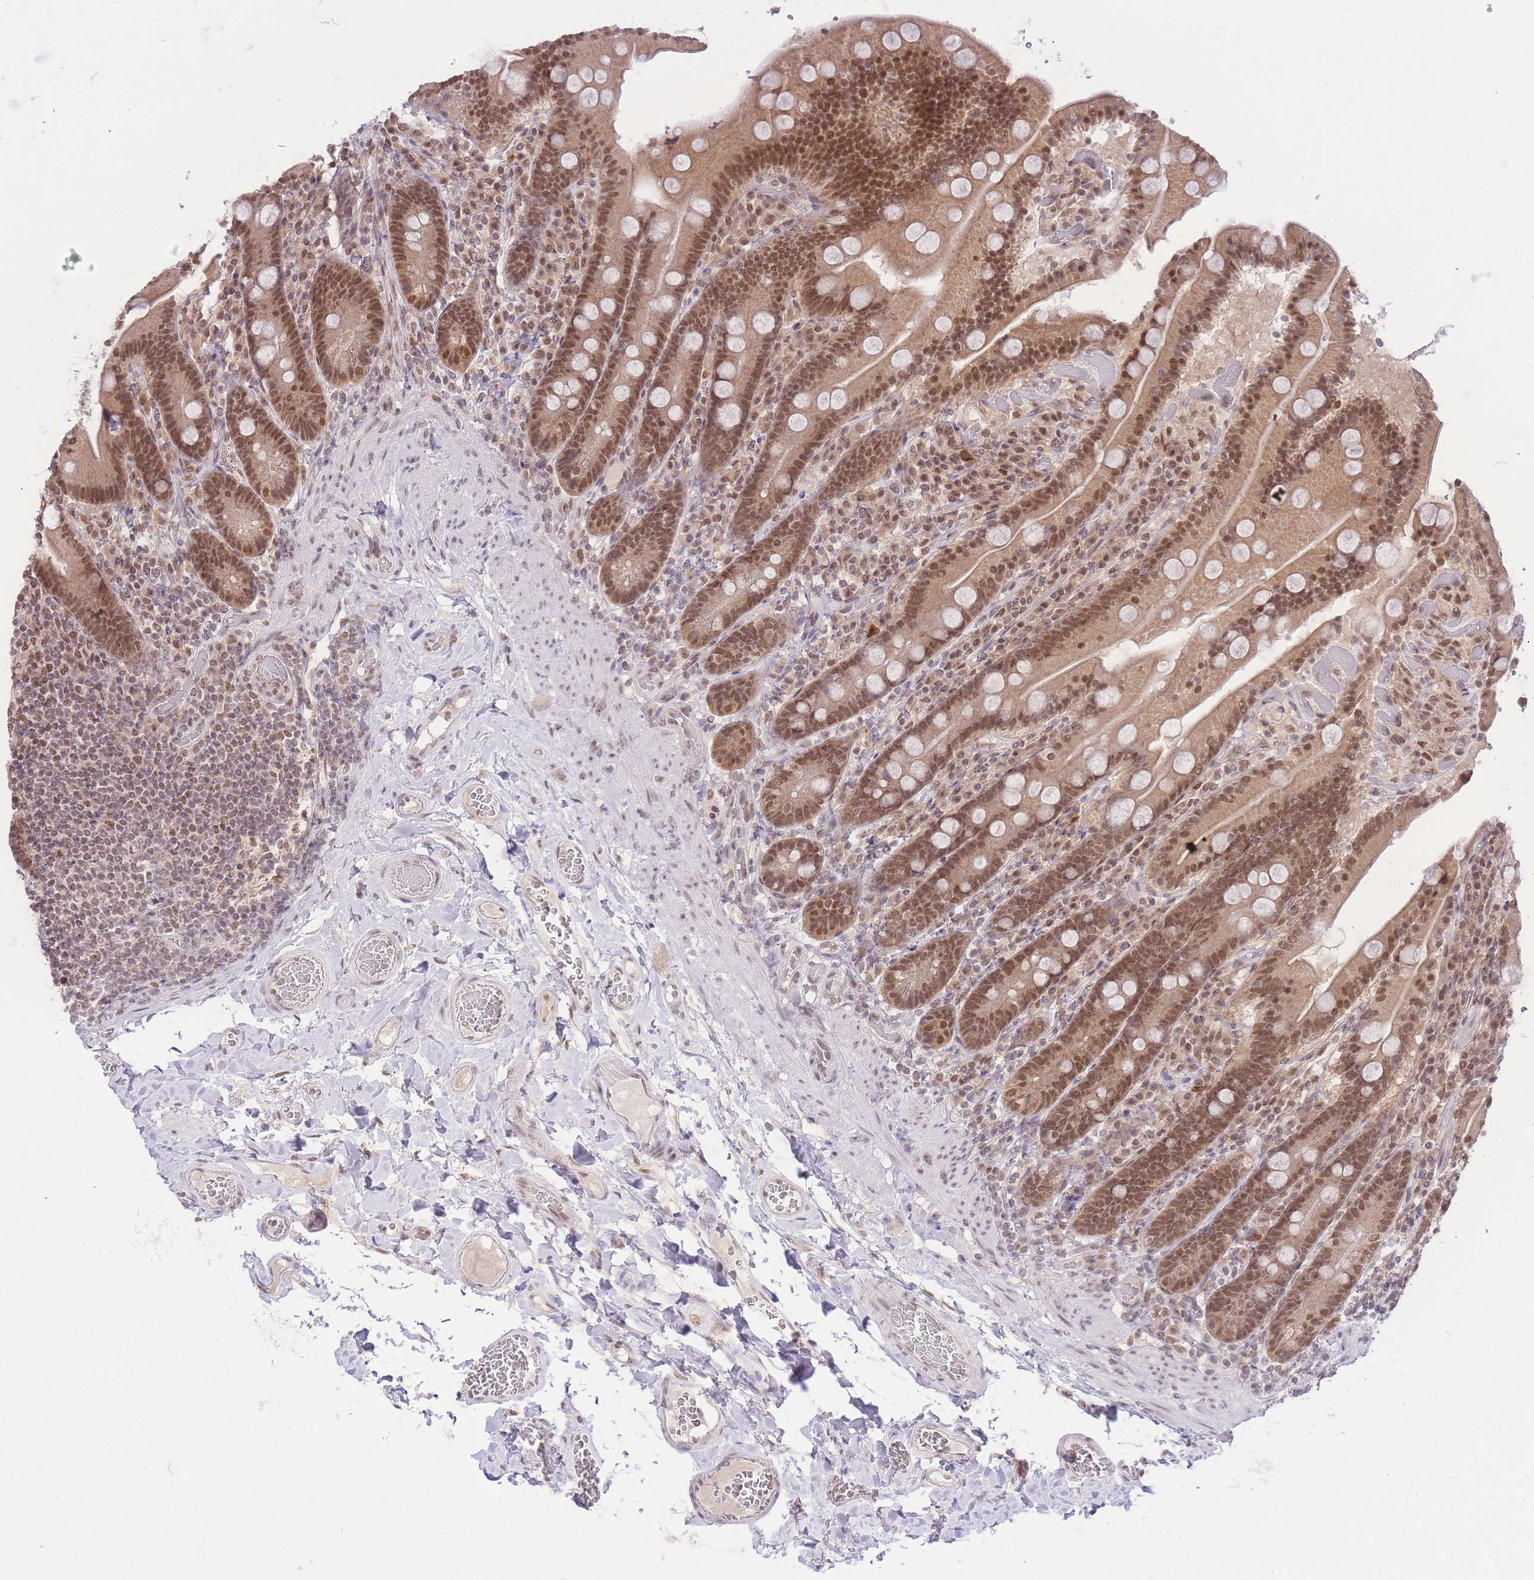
{"staining": {"intensity": "moderate", "quantity": ">75%", "location": "cytoplasmic/membranous,nuclear"}, "tissue": "duodenum", "cell_type": "Glandular cells", "image_type": "normal", "snomed": [{"axis": "morphology", "description": "Normal tissue, NOS"}, {"axis": "topography", "description": "Duodenum"}], "caption": "The histopathology image demonstrates a brown stain indicating the presence of a protein in the cytoplasmic/membranous,nuclear of glandular cells in duodenum. (DAB IHC with brightfield microscopy, high magnification).", "gene": "TMED3", "patient": {"sex": "female", "age": 62}}